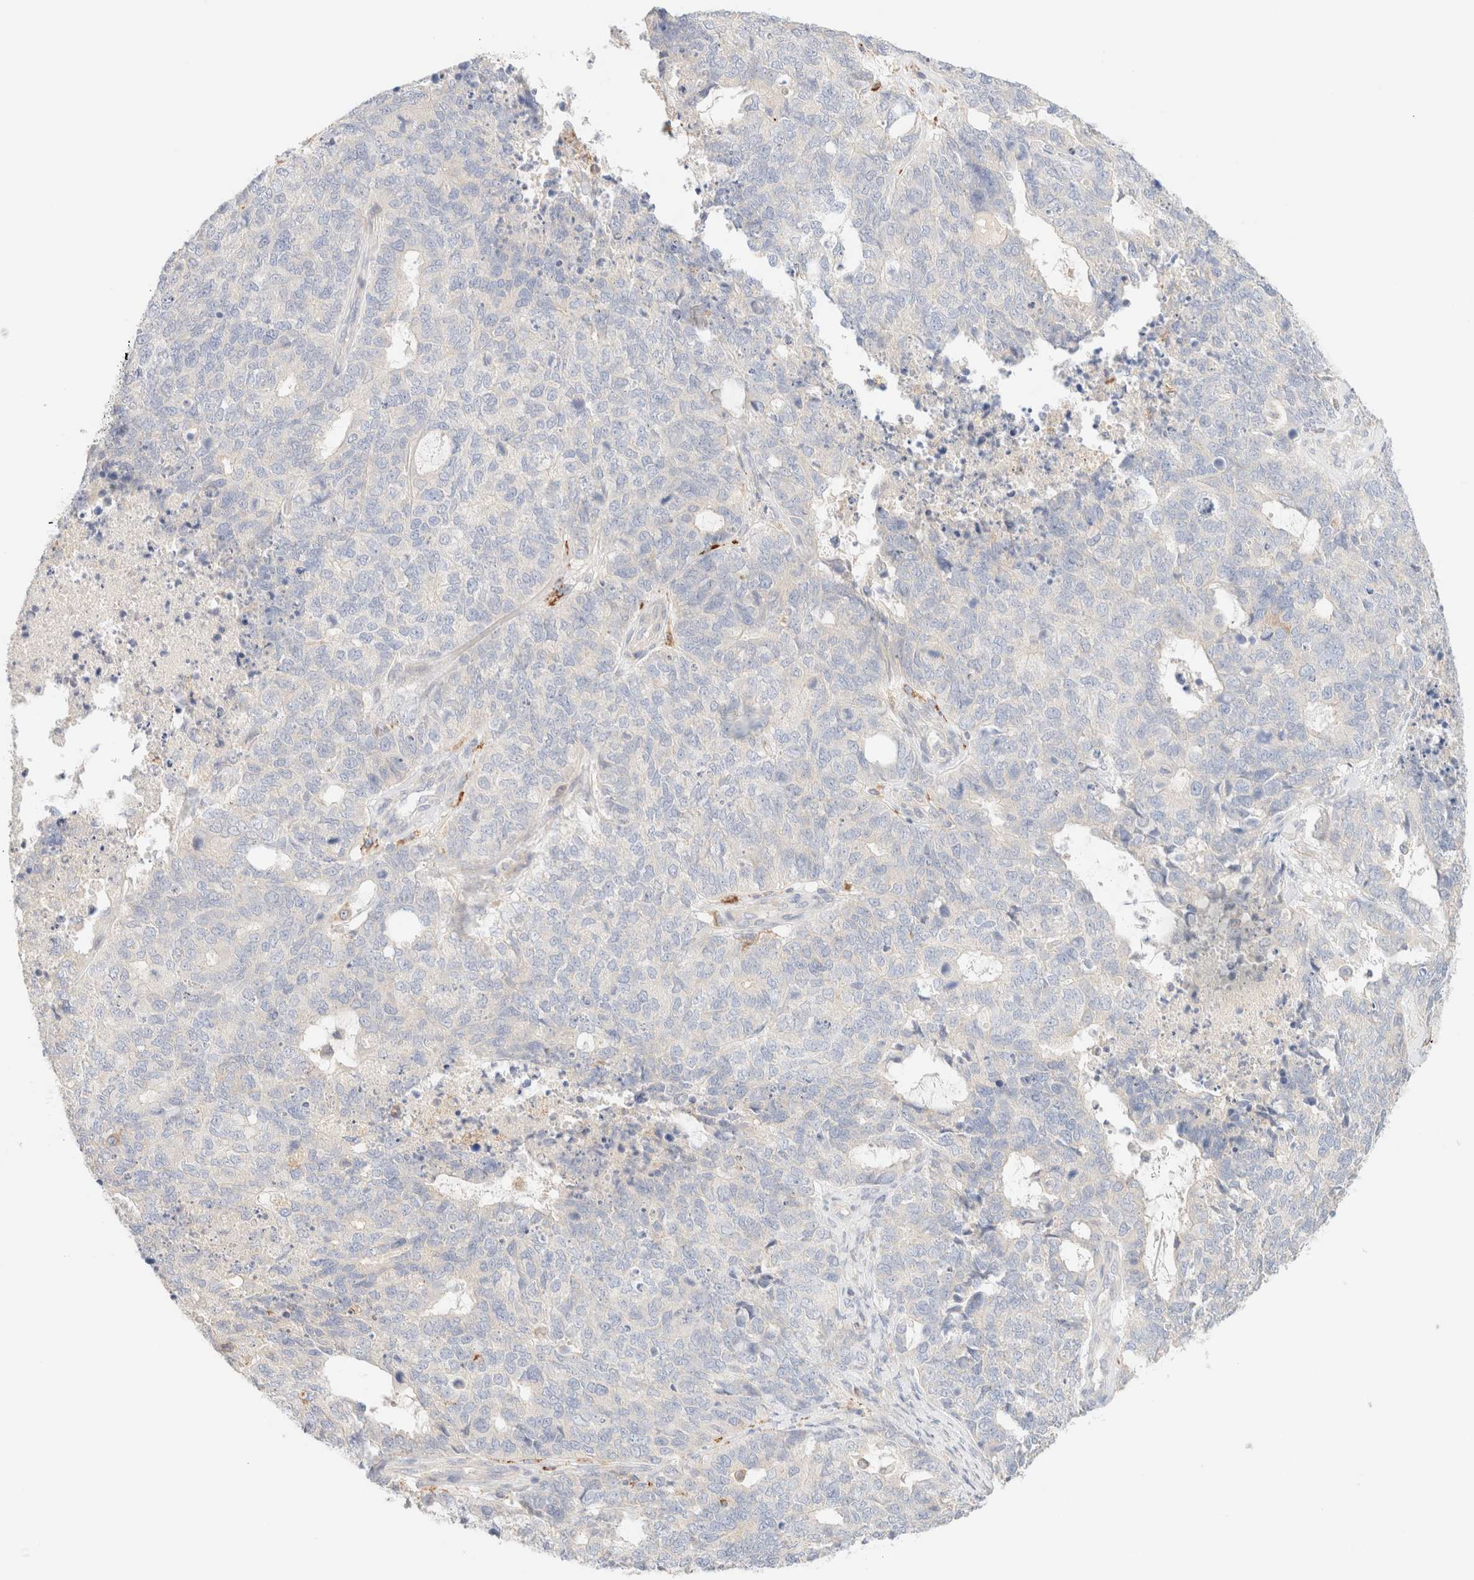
{"staining": {"intensity": "negative", "quantity": "none", "location": "none"}, "tissue": "cervical cancer", "cell_type": "Tumor cells", "image_type": "cancer", "snomed": [{"axis": "morphology", "description": "Squamous cell carcinoma, NOS"}, {"axis": "topography", "description": "Cervix"}], "caption": "A high-resolution photomicrograph shows immunohistochemistry staining of squamous cell carcinoma (cervical), which demonstrates no significant positivity in tumor cells. Nuclei are stained in blue.", "gene": "SARM1", "patient": {"sex": "female", "age": 63}}